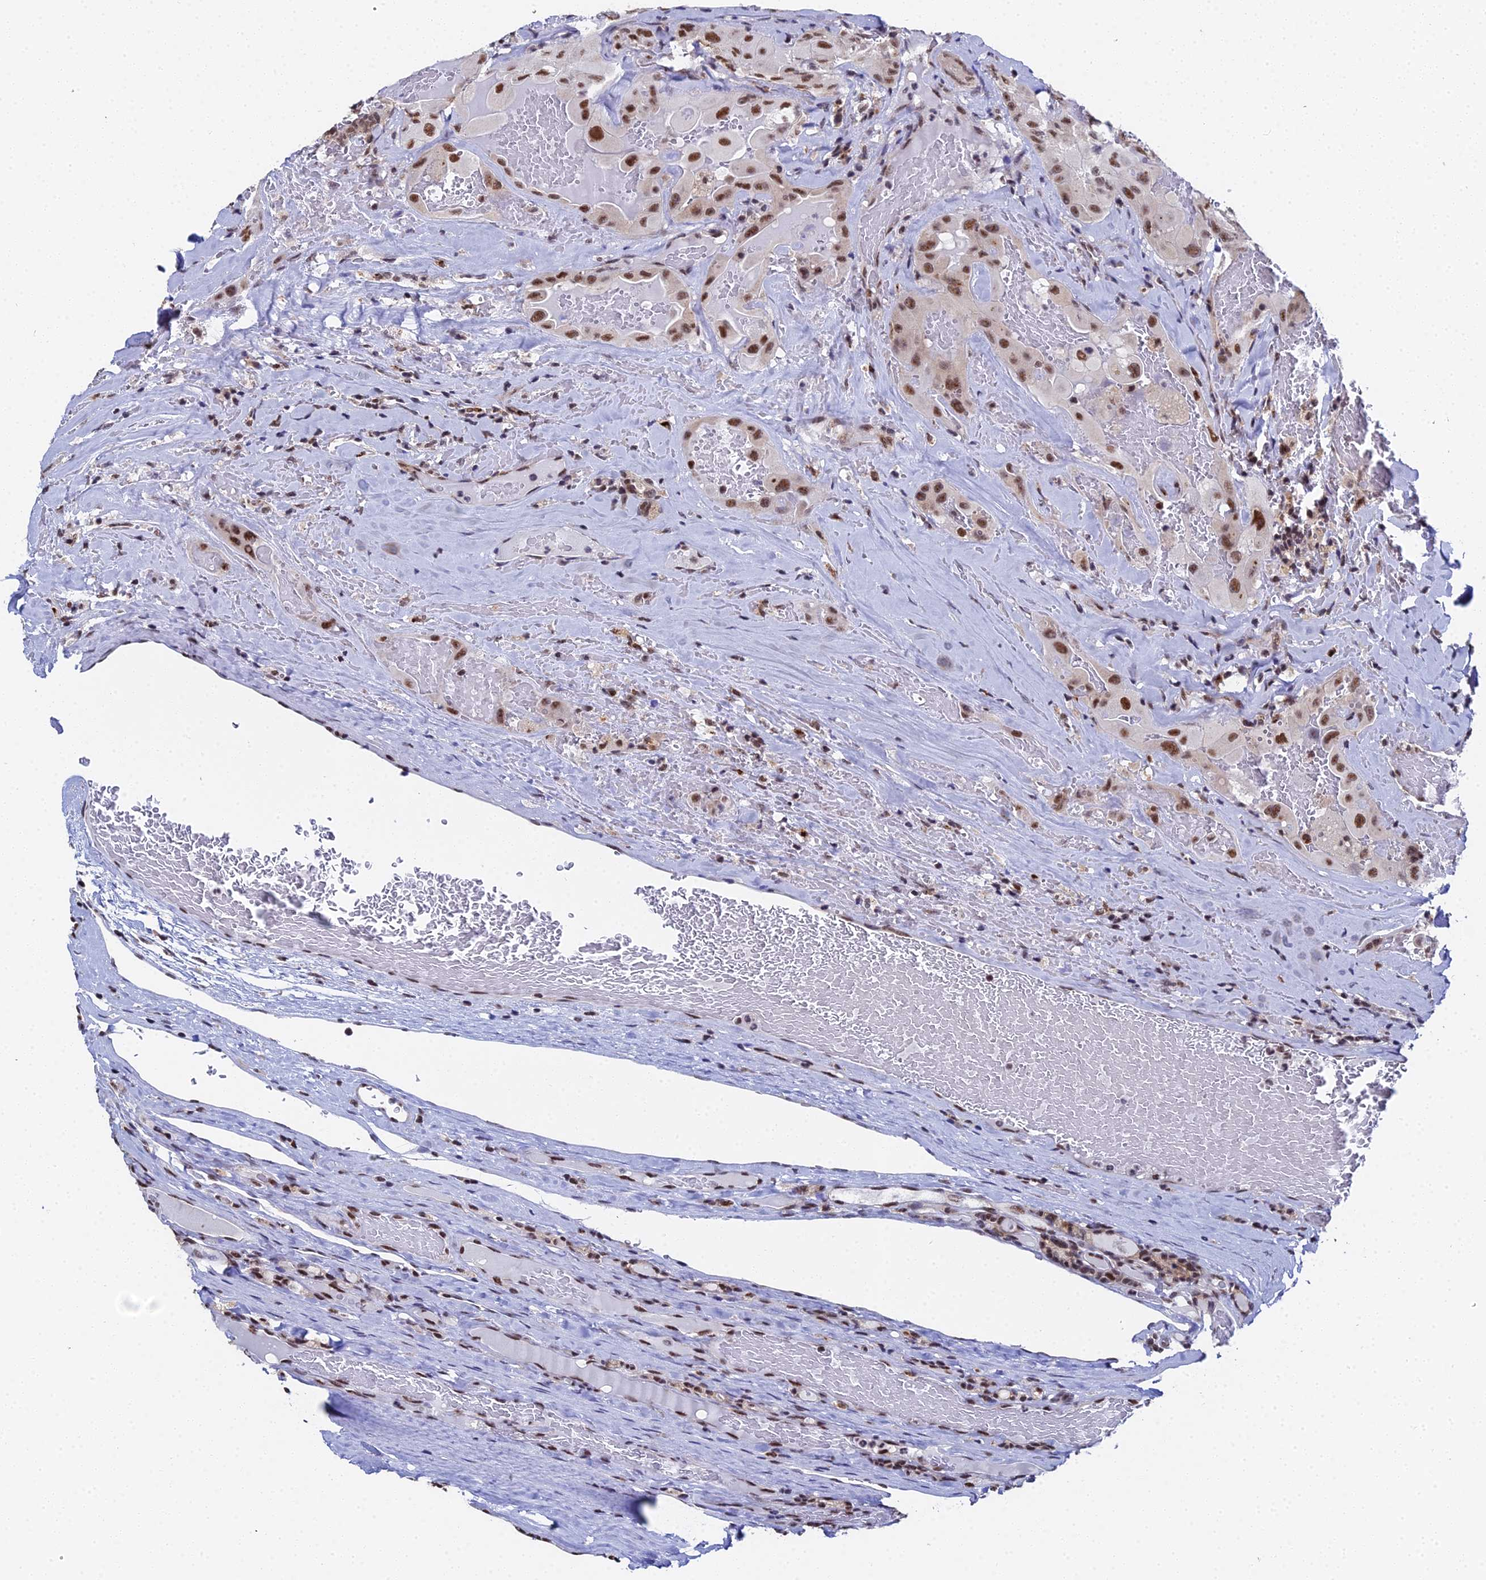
{"staining": {"intensity": "moderate", "quantity": ">75%", "location": "nuclear"}, "tissue": "thyroid cancer", "cell_type": "Tumor cells", "image_type": "cancer", "snomed": [{"axis": "morphology", "description": "Papillary adenocarcinoma, NOS"}, {"axis": "topography", "description": "Thyroid gland"}], "caption": "The image exhibits staining of thyroid cancer, revealing moderate nuclear protein staining (brown color) within tumor cells.", "gene": "MAGOHB", "patient": {"sex": "female", "age": 72}}